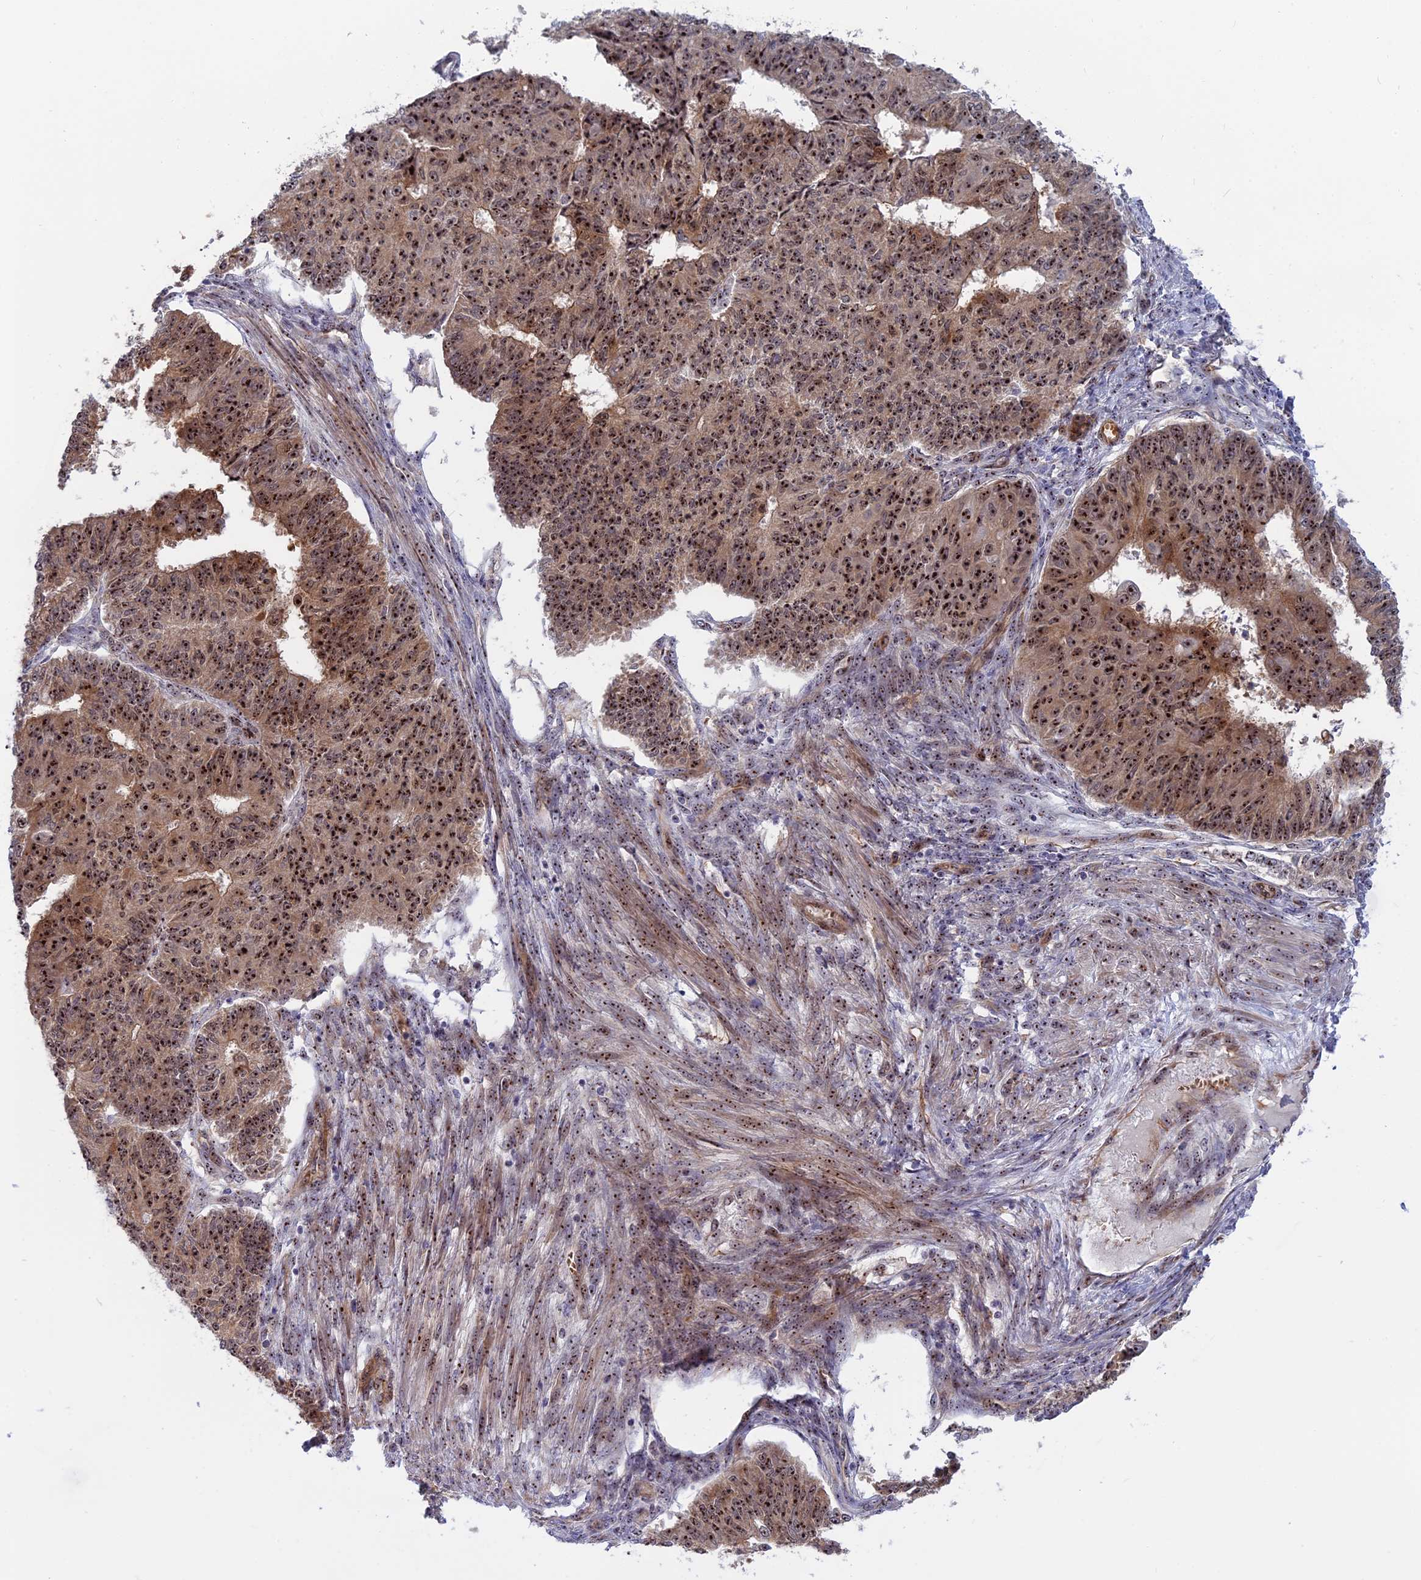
{"staining": {"intensity": "strong", "quantity": ">75%", "location": "cytoplasmic/membranous,nuclear"}, "tissue": "endometrial cancer", "cell_type": "Tumor cells", "image_type": "cancer", "snomed": [{"axis": "morphology", "description": "Adenocarcinoma, NOS"}, {"axis": "topography", "description": "Endometrium"}], "caption": "A micrograph showing strong cytoplasmic/membranous and nuclear staining in about >75% of tumor cells in endometrial cancer (adenocarcinoma), as visualized by brown immunohistochemical staining.", "gene": "DBNDD1", "patient": {"sex": "female", "age": 32}}